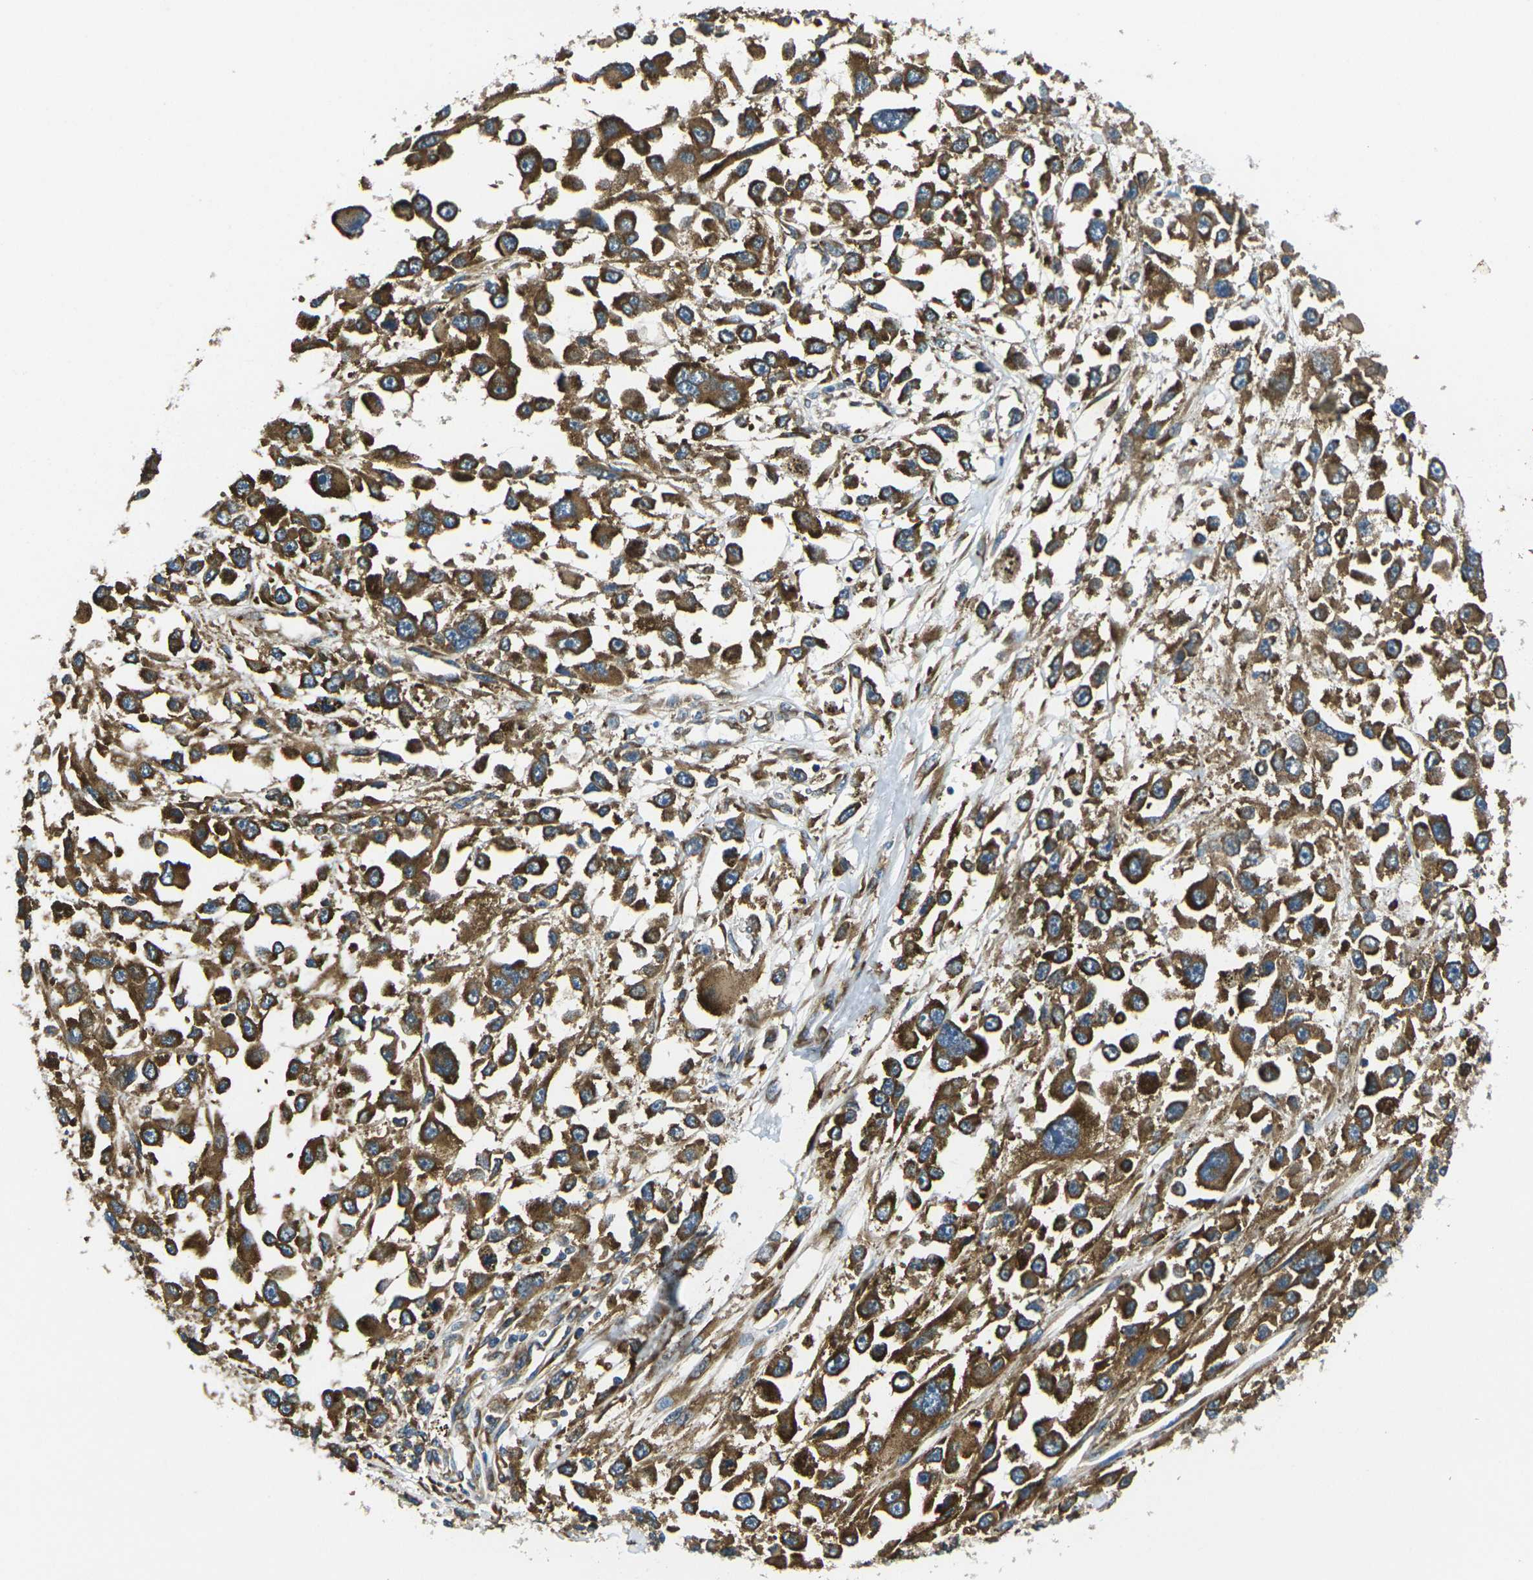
{"staining": {"intensity": "strong", "quantity": ">75%", "location": "cytoplasmic/membranous"}, "tissue": "melanoma", "cell_type": "Tumor cells", "image_type": "cancer", "snomed": [{"axis": "morphology", "description": "Malignant melanoma, Metastatic site"}, {"axis": "topography", "description": "Lymph node"}], "caption": "There is high levels of strong cytoplasmic/membranous staining in tumor cells of malignant melanoma (metastatic site), as demonstrated by immunohistochemical staining (brown color).", "gene": "RPSA", "patient": {"sex": "male", "age": 59}}